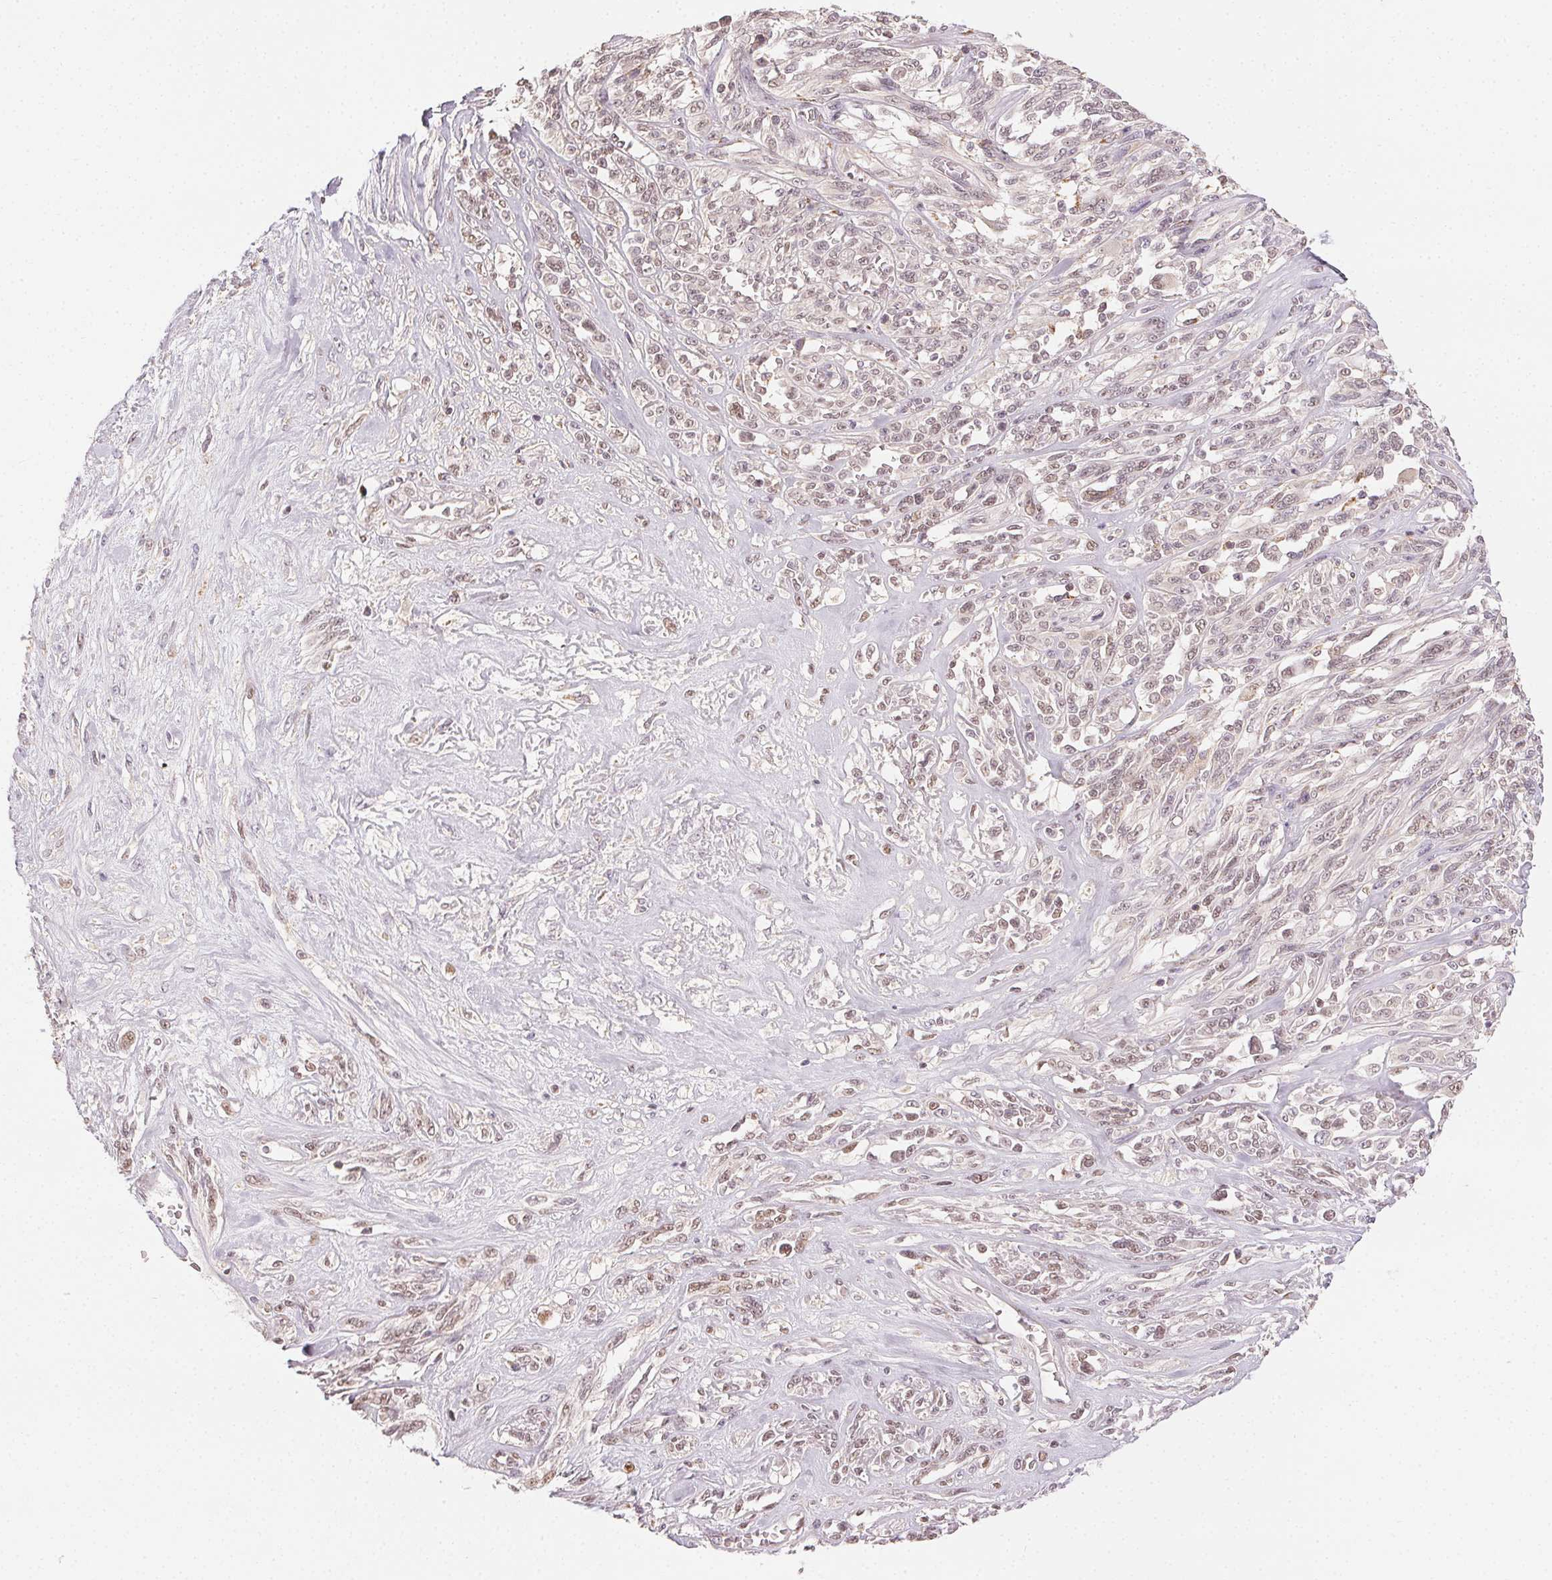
{"staining": {"intensity": "weak", "quantity": "25%-75%", "location": "nuclear"}, "tissue": "melanoma", "cell_type": "Tumor cells", "image_type": "cancer", "snomed": [{"axis": "morphology", "description": "Malignant melanoma, NOS"}, {"axis": "topography", "description": "Skin"}], "caption": "A micrograph of melanoma stained for a protein shows weak nuclear brown staining in tumor cells. (DAB IHC with brightfield microscopy, high magnification).", "gene": "NCOA4", "patient": {"sex": "female", "age": 91}}